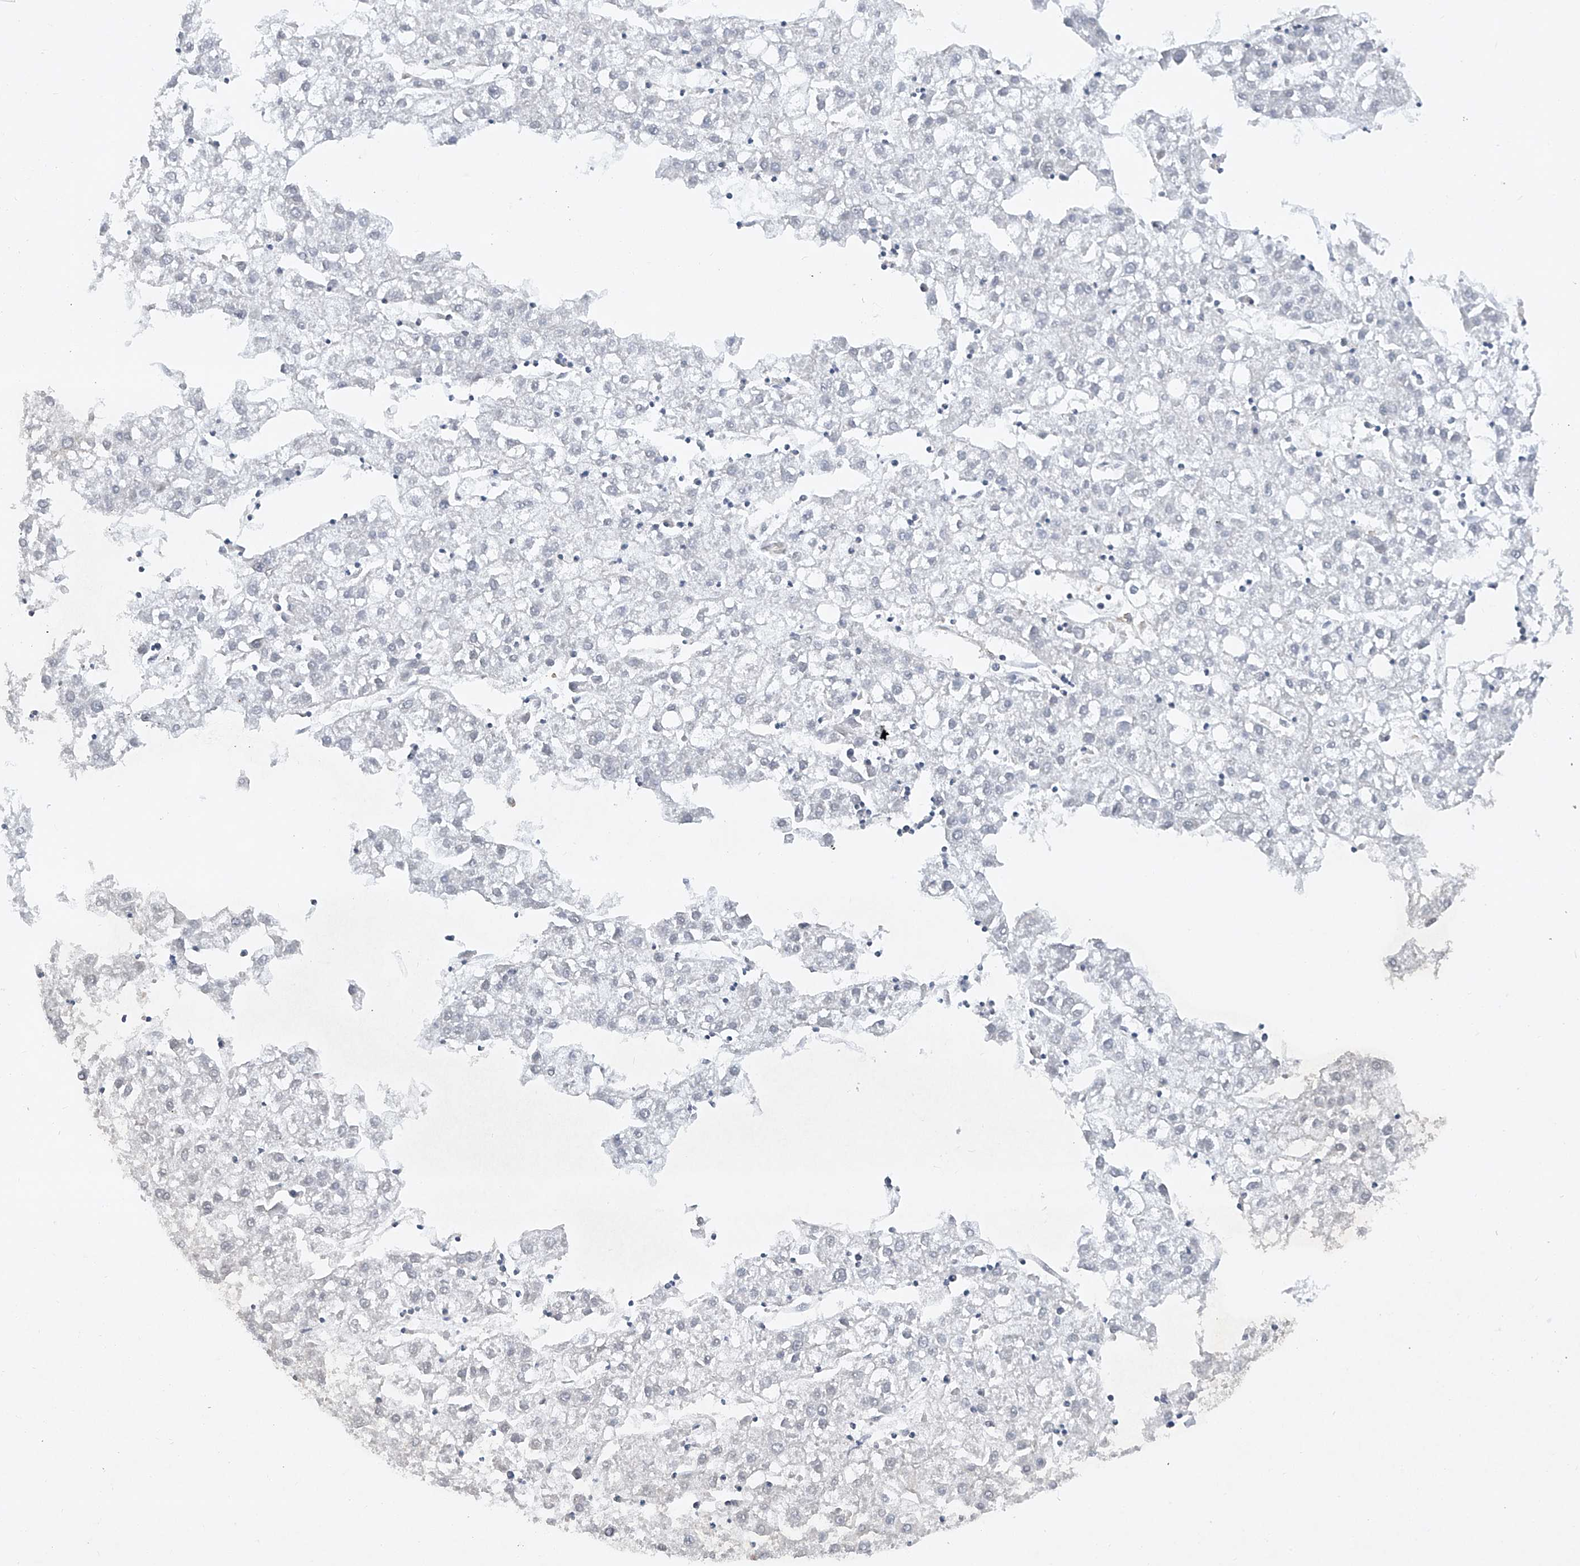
{"staining": {"intensity": "negative", "quantity": "none", "location": "none"}, "tissue": "liver cancer", "cell_type": "Tumor cells", "image_type": "cancer", "snomed": [{"axis": "morphology", "description": "Carcinoma, Hepatocellular, NOS"}, {"axis": "topography", "description": "Liver"}], "caption": "Micrograph shows no significant protein positivity in tumor cells of liver cancer.", "gene": "HAS3", "patient": {"sex": "male", "age": 72}}